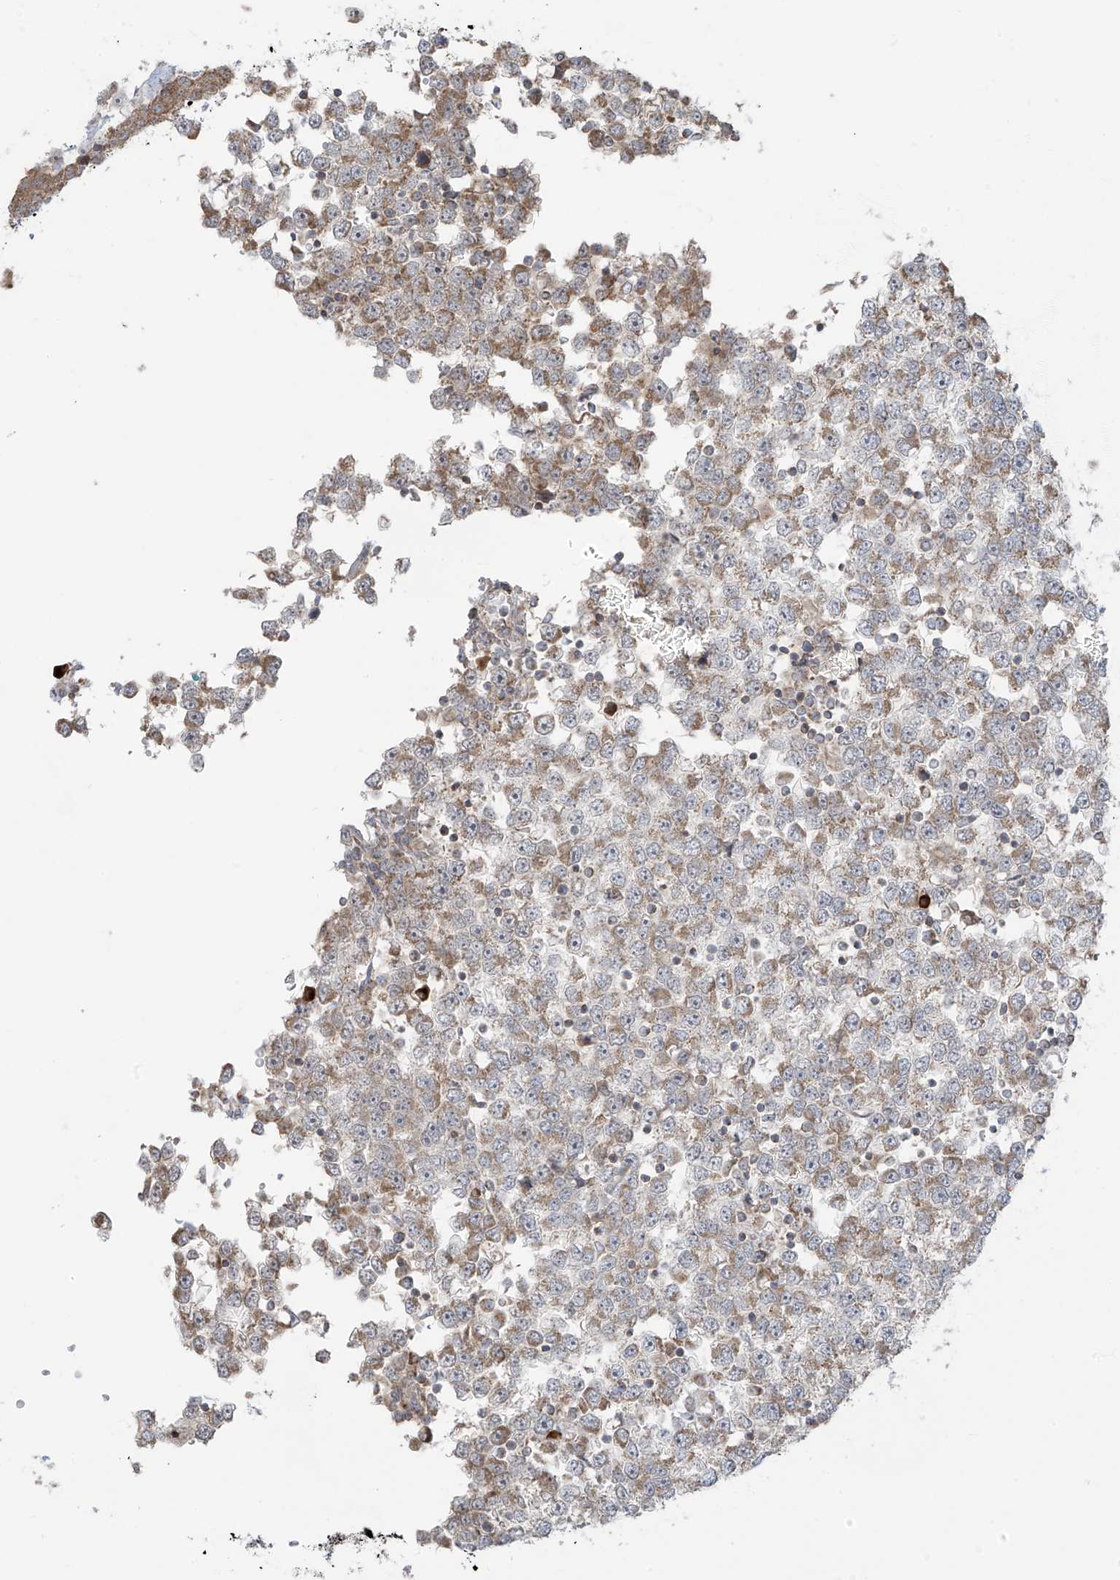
{"staining": {"intensity": "weak", "quantity": "25%-75%", "location": "cytoplasmic/membranous"}, "tissue": "testis cancer", "cell_type": "Tumor cells", "image_type": "cancer", "snomed": [{"axis": "morphology", "description": "Seminoma, NOS"}, {"axis": "topography", "description": "Testis"}], "caption": "Seminoma (testis) was stained to show a protein in brown. There is low levels of weak cytoplasmic/membranous staining in about 25%-75% of tumor cells.", "gene": "HDDC2", "patient": {"sex": "male", "age": 65}}